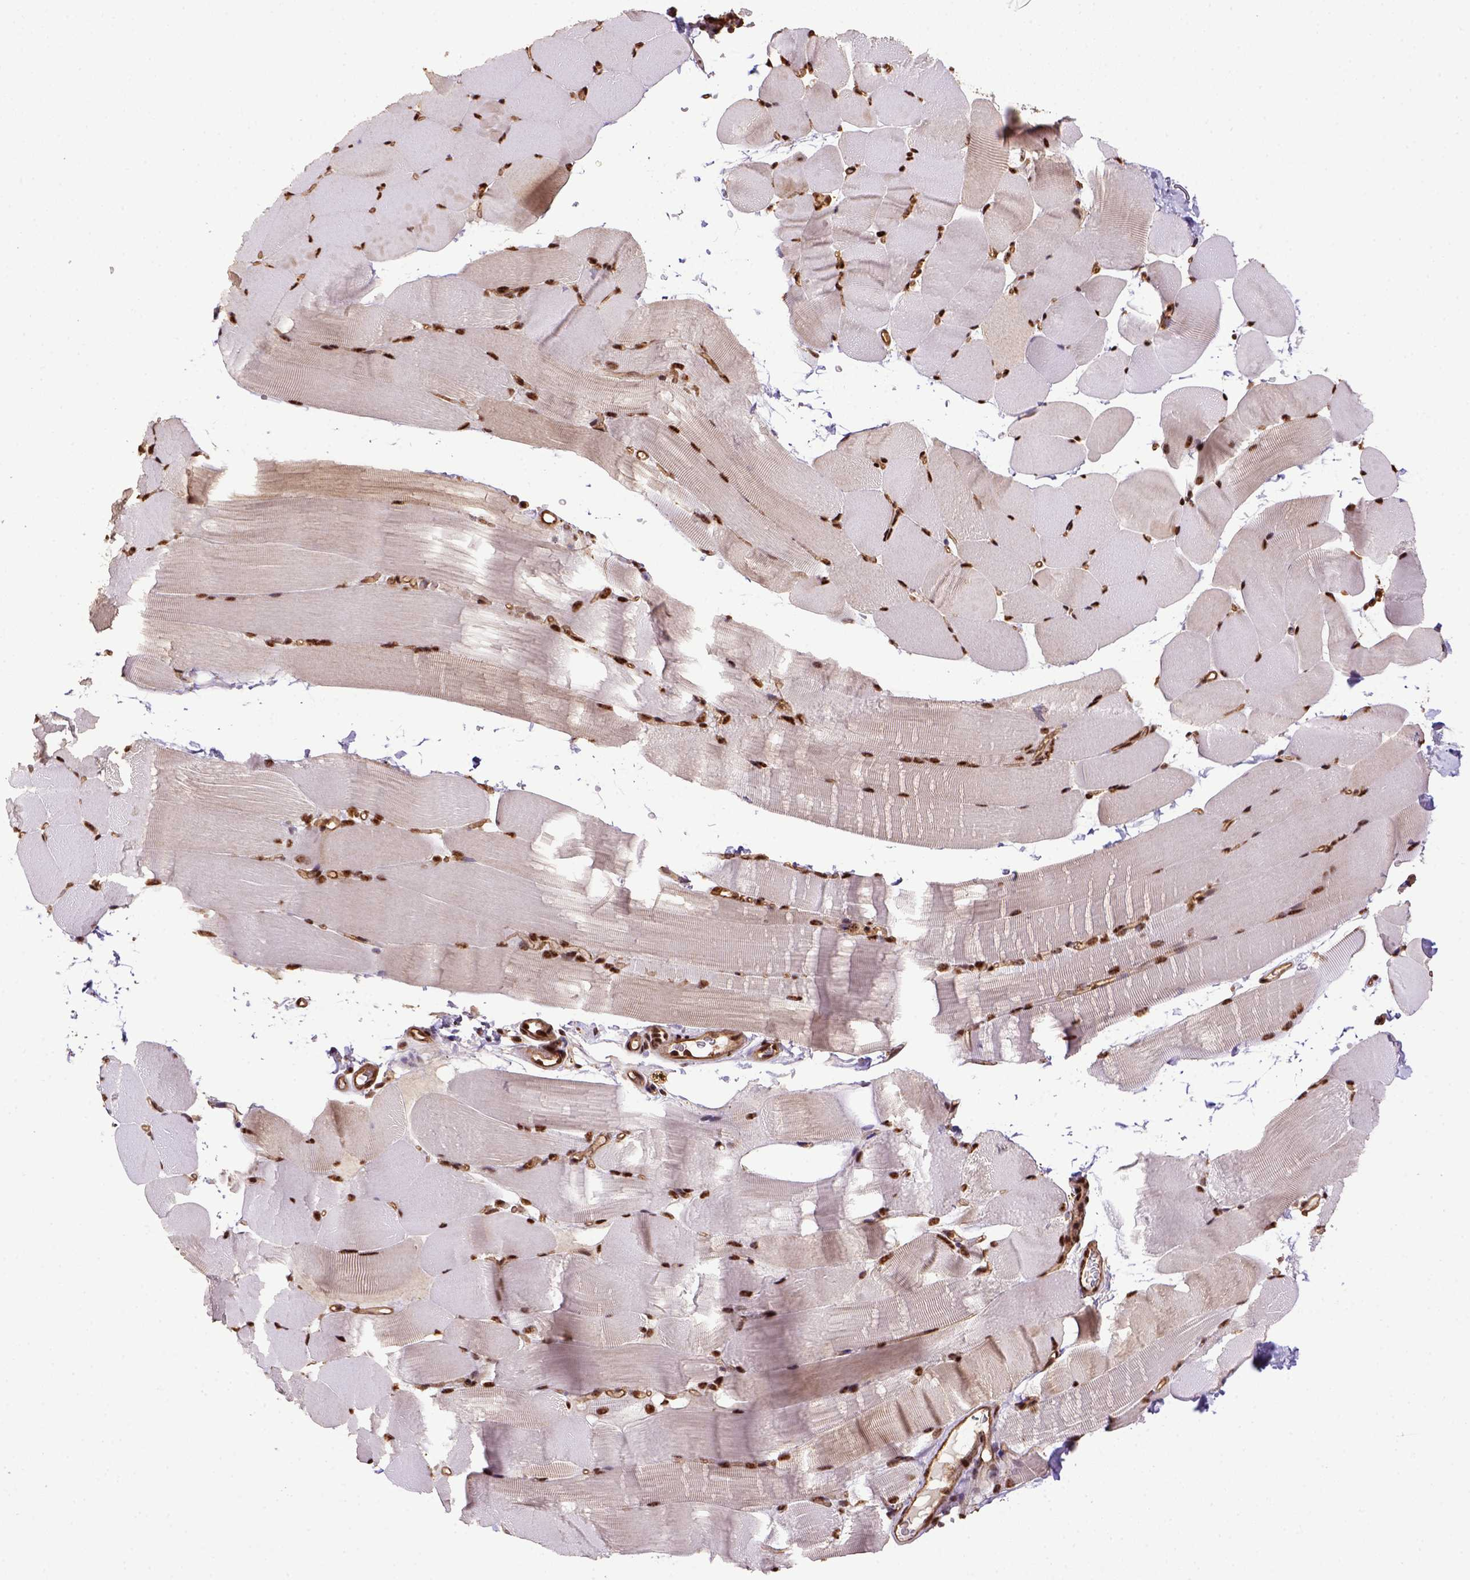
{"staining": {"intensity": "strong", "quantity": ">75%", "location": "nuclear"}, "tissue": "skeletal muscle", "cell_type": "Myocytes", "image_type": "normal", "snomed": [{"axis": "morphology", "description": "Normal tissue, NOS"}, {"axis": "topography", "description": "Skeletal muscle"}], "caption": "DAB (3,3'-diaminobenzidine) immunohistochemical staining of unremarkable skeletal muscle exhibits strong nuclear protein expression in about >75% of myocytes.", "gene": "PPIG", "patient": {"sex": "female", "age": 37}}